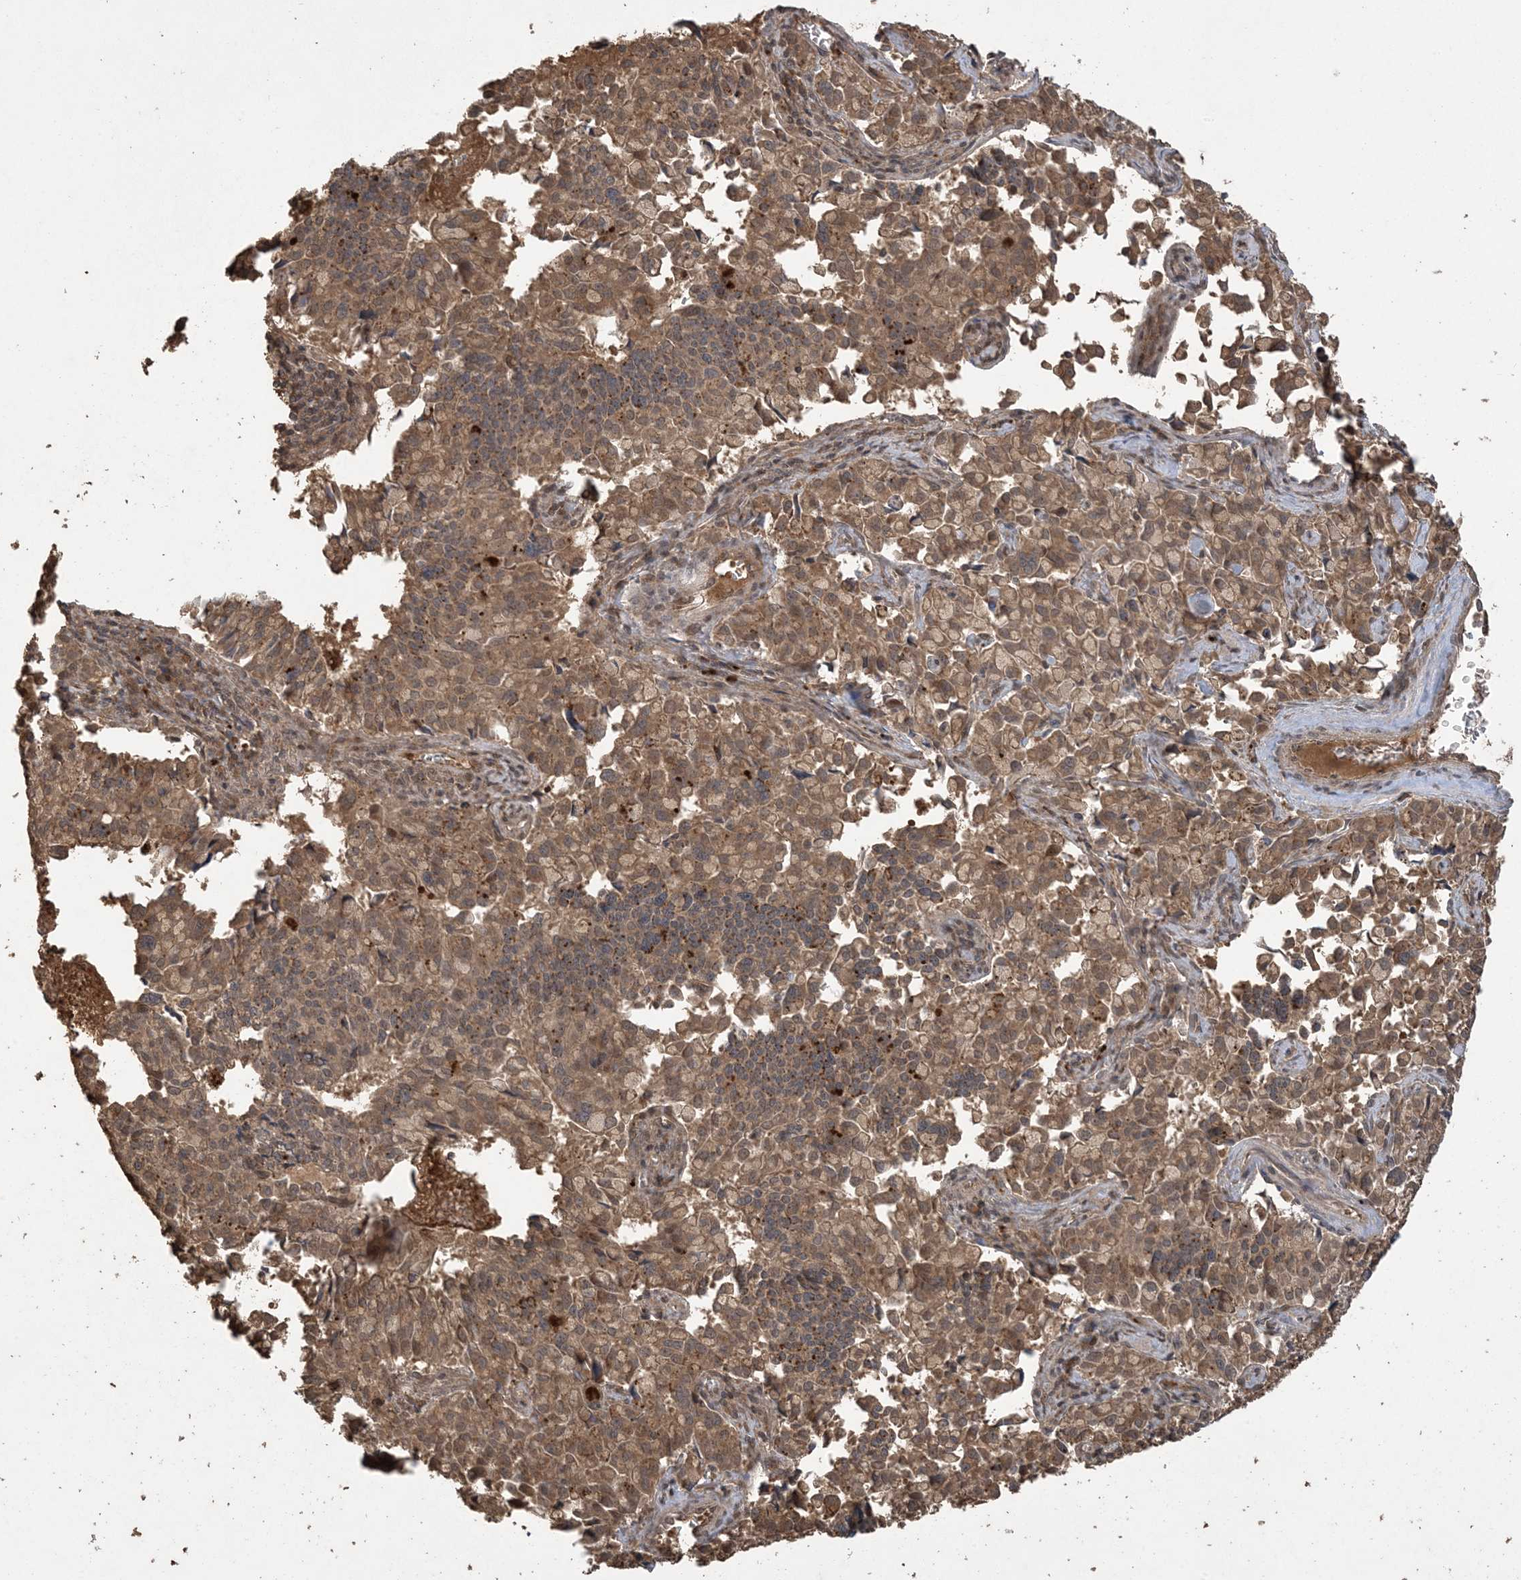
{"staining": {"intensity": "moderate", "quantity": ">75%", "location": "cytoplasmic/membranous"}, "tissue": "pancreatic cancer", "cell_type": "Tumor cells", "image_type": "cancer", "snomed": [{"axis": "morphology", "description": "Adenocarcinoma, NOS"}, {"axis": "topography", "description": "Pancreas"}], "caption": "Protein expression analysis of adenocarcinoma (pancreatic) reveals moderate cytoplasmic/membranous expression in approximately >75% of tumor cells.", "gene": "EFCAB8", "patient": {"sex": "male", "age": 65}}